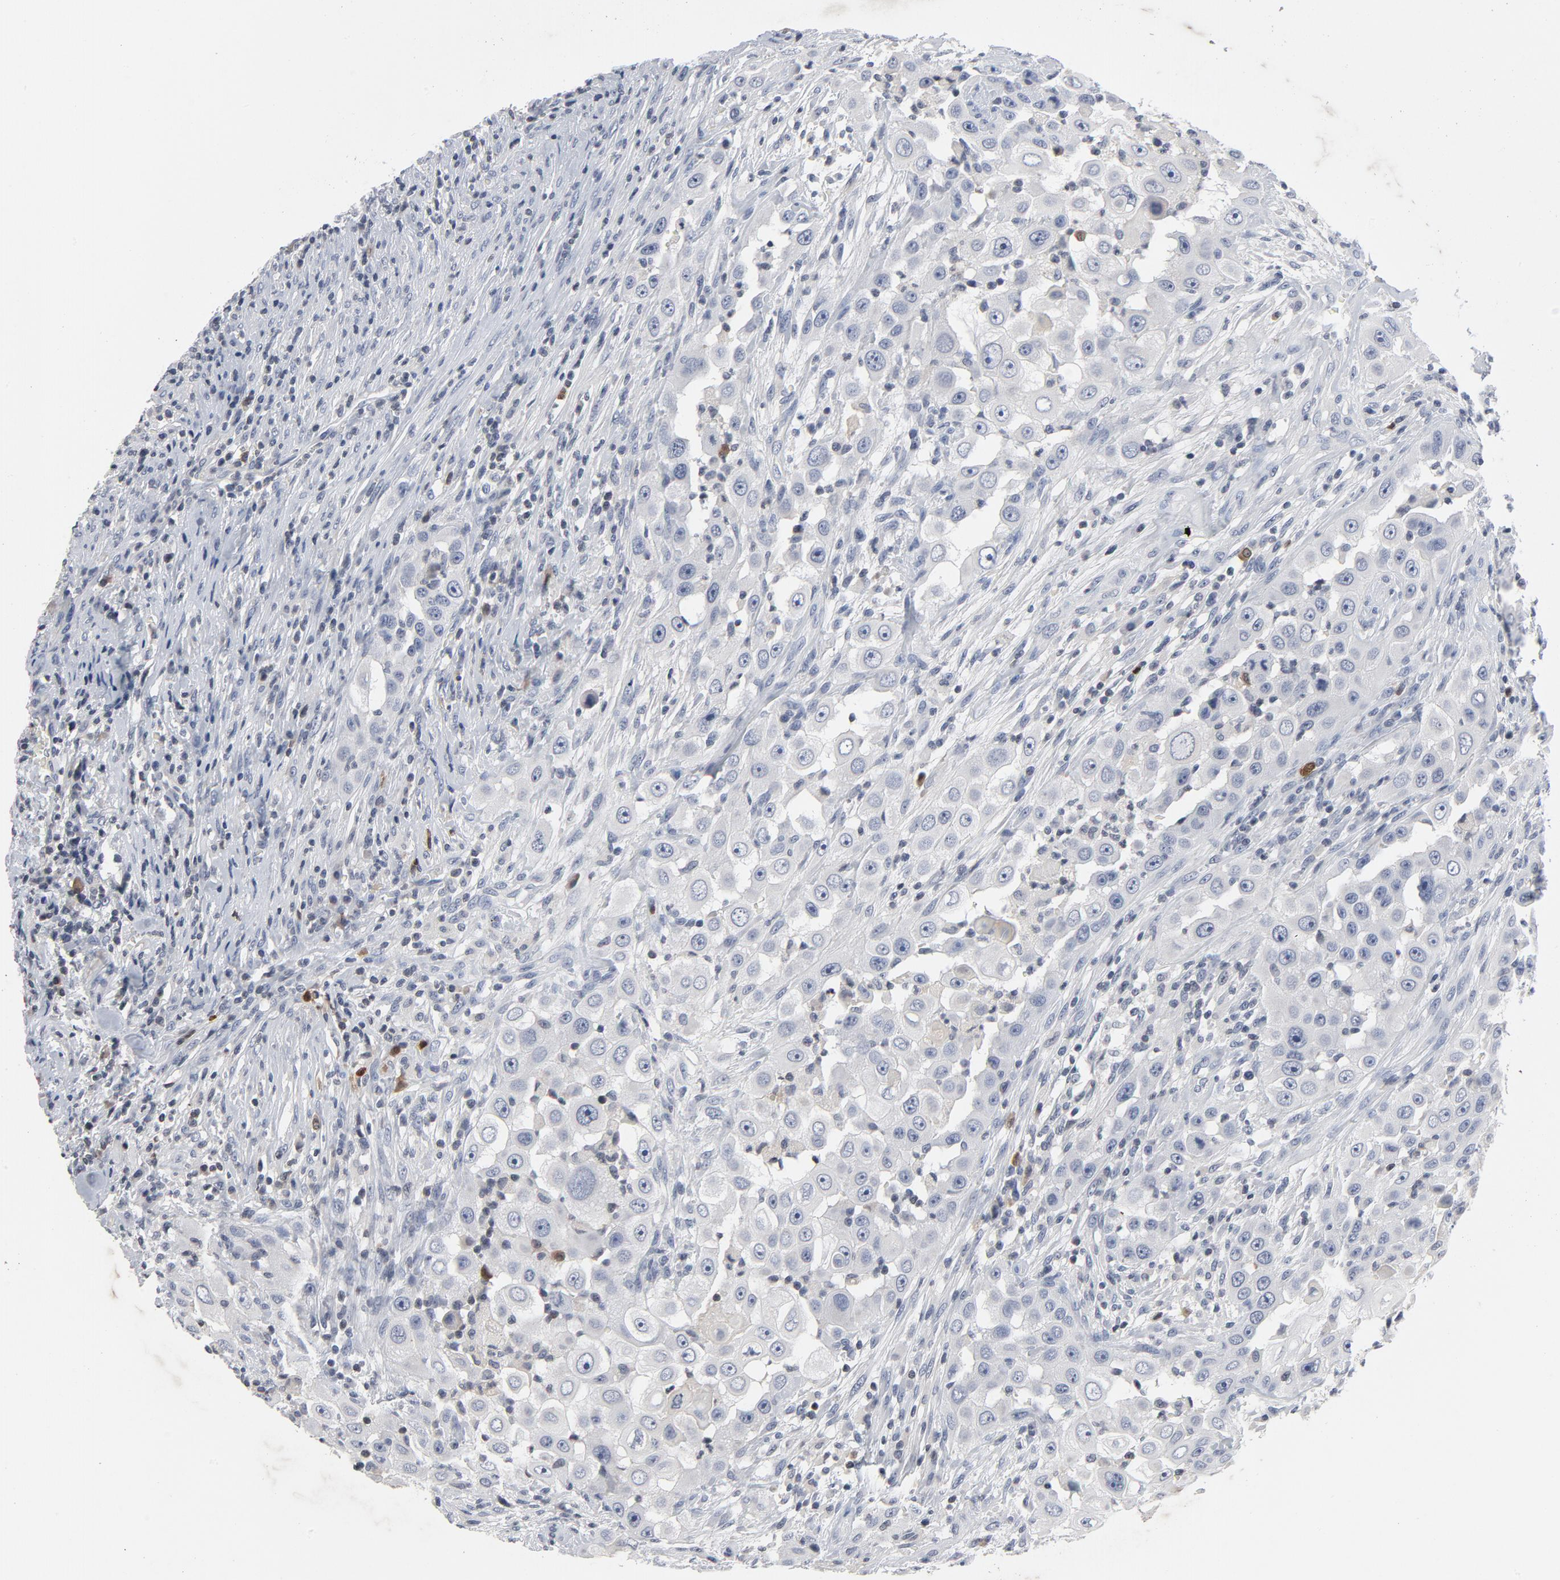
{"staining": {"intensity": "negative", "quantity": "none", "location": "none"}, "tissue": "head and neck cancer", "cell_type": "Tumor cells", "image_type": "cancer", "snomed": [{"axis": "morphology", "description": "Carcinoma, NOS"}, {"axis": "topography", "description": "Head-Neck"}], "caption": "Tumor cells show no significant positivity in head and neck cancer (carcinoma).", "gene": "TCL1A", "patient": {"sex": "male", "age": 87}}